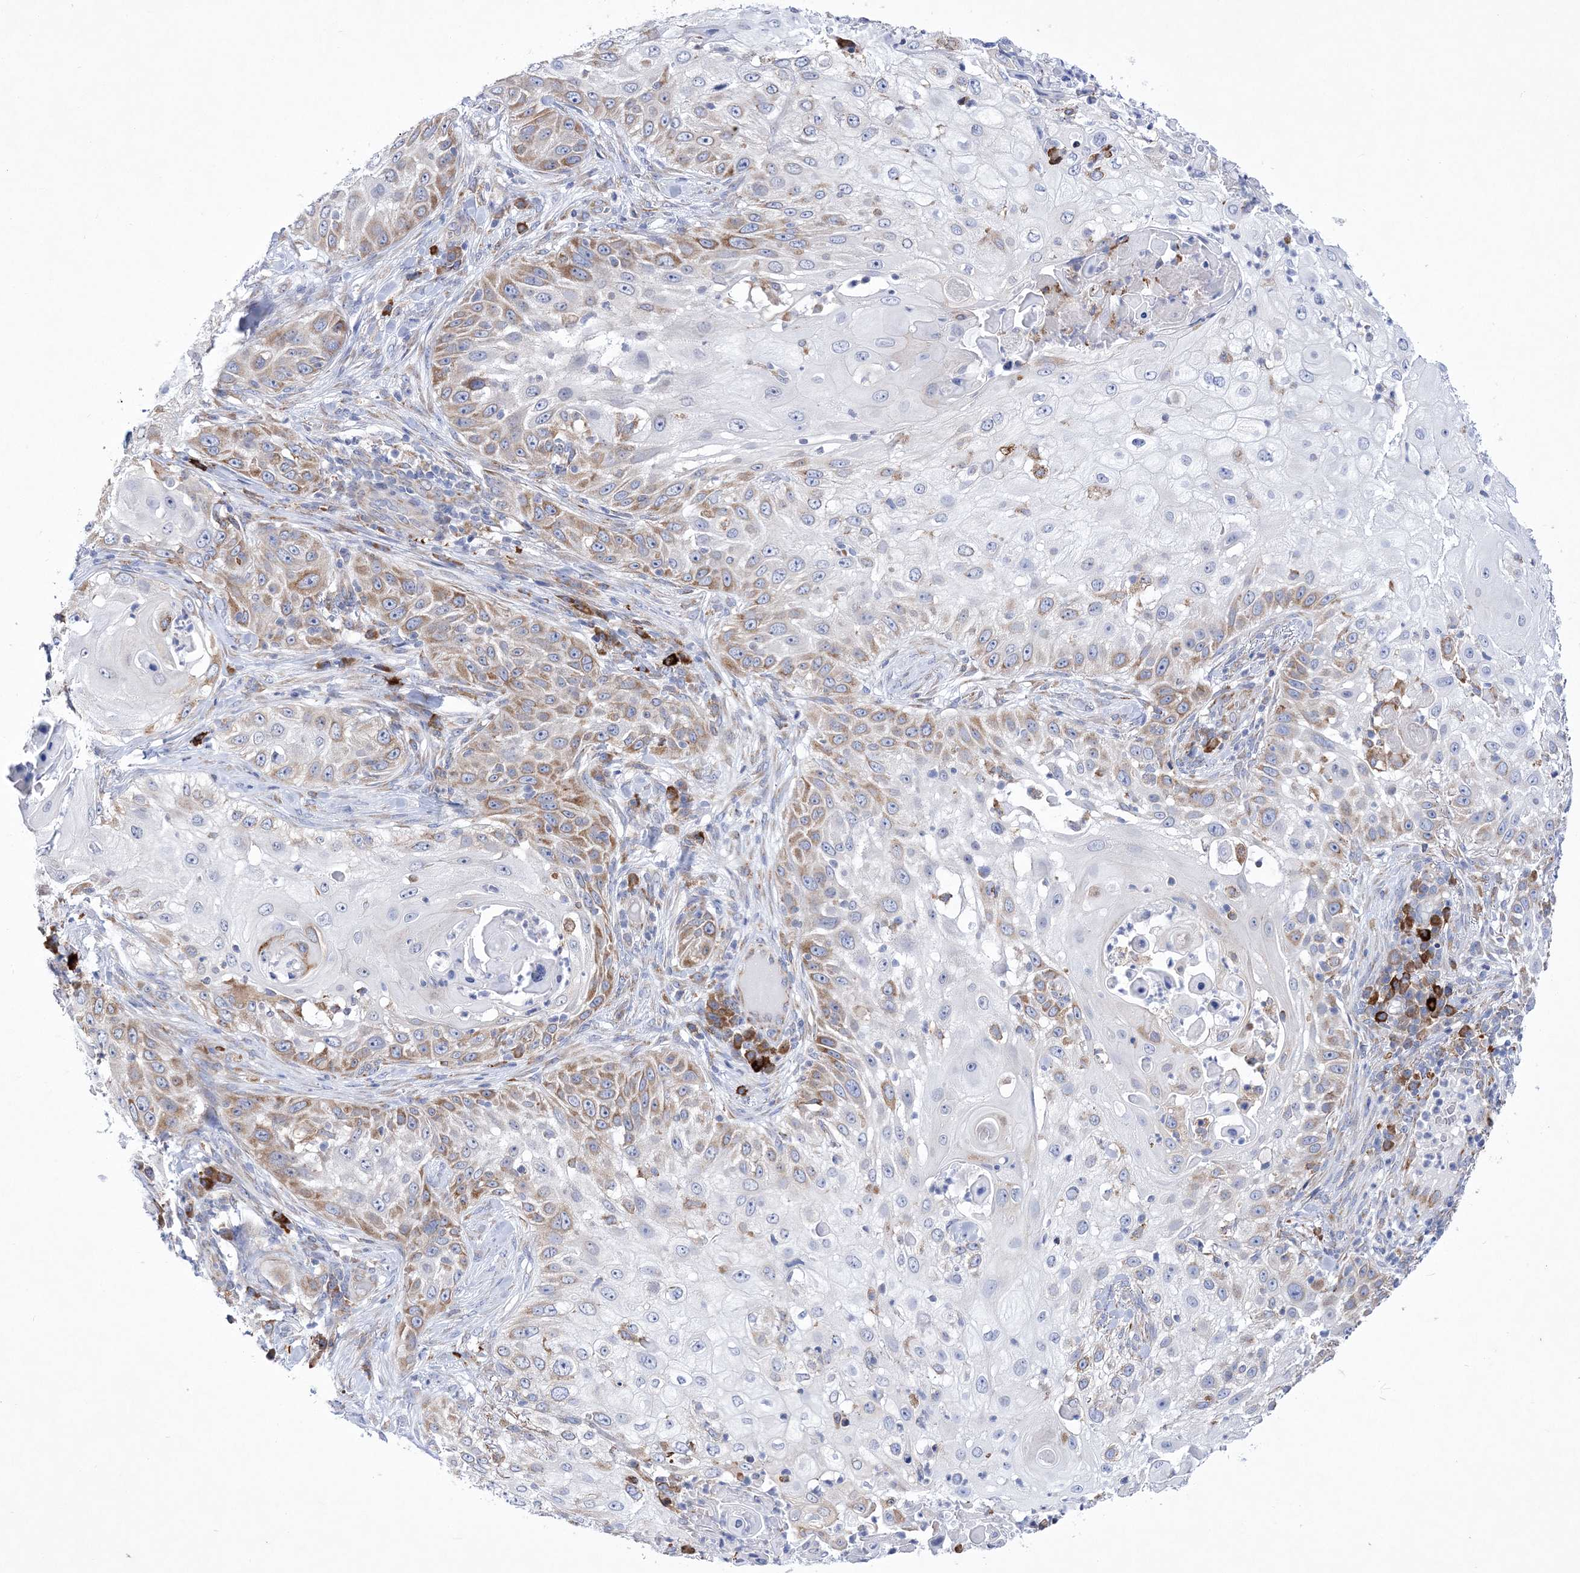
{"staining": {"intensity": "moderate", "quantity": "25%-75%", "location": "cytoplasmic/membranous"}, "tissue": "skin cancer", "cell_type": "Tumor cells", "image_type": "cancer", "snomed": [{"axis": "morphology", "description": "Squamous cell carcinoma, NOS"}, {"axis": "topography", "description": "Skin"}], "caption": "Protein staining of squamous cell carcinoma (skin) tissue demonstrates moderate cytoplasmic/membranous staining in about 25%-75% of tumor cells.", "gene": "MED31", "patient": {"sex": "female", "age": 44}}